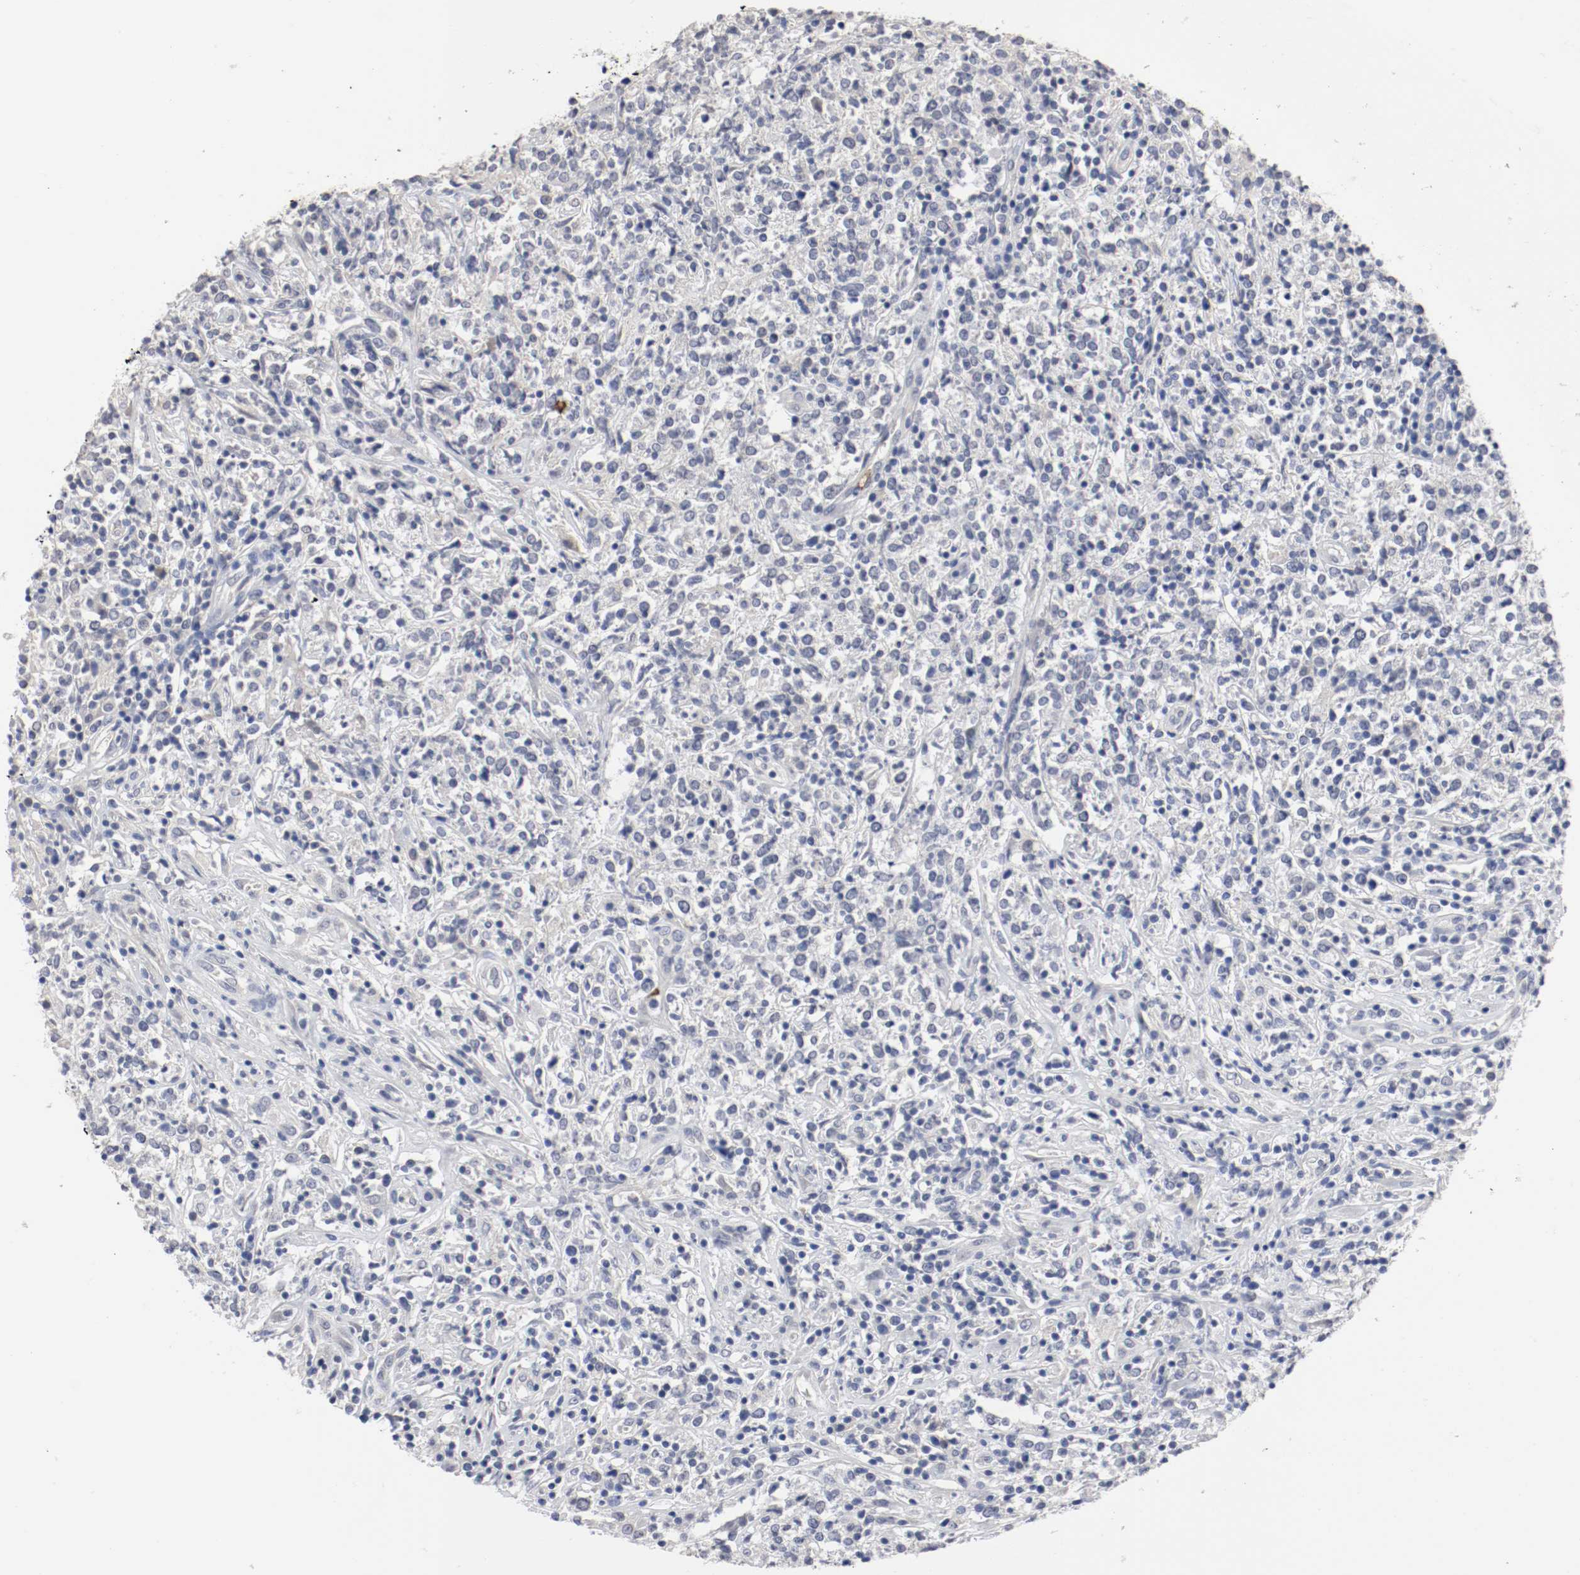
{"staining": {"intensity": "strong", "quantity": "<25%", "location": "nuclear"}, "tissue": "lymphoma", "cell_type": "Tumor cells", "image_type": "cancer", "snomed": [{"axis": "morphology", "description": "Malignant lymphoma, non-Hodgkin's type, High grade"}, {"axis": "topography", "description": "Lymph node"}], "caption": "This micrograph demonstrates IHC staining of human malignant lymphoma, non-Hodgkin's type (high-grade), with medium strong nuclear staining in about <25% of tumor cells.", "gene": "CEBPE", "patient": {"sex": "female", "age": 84}}